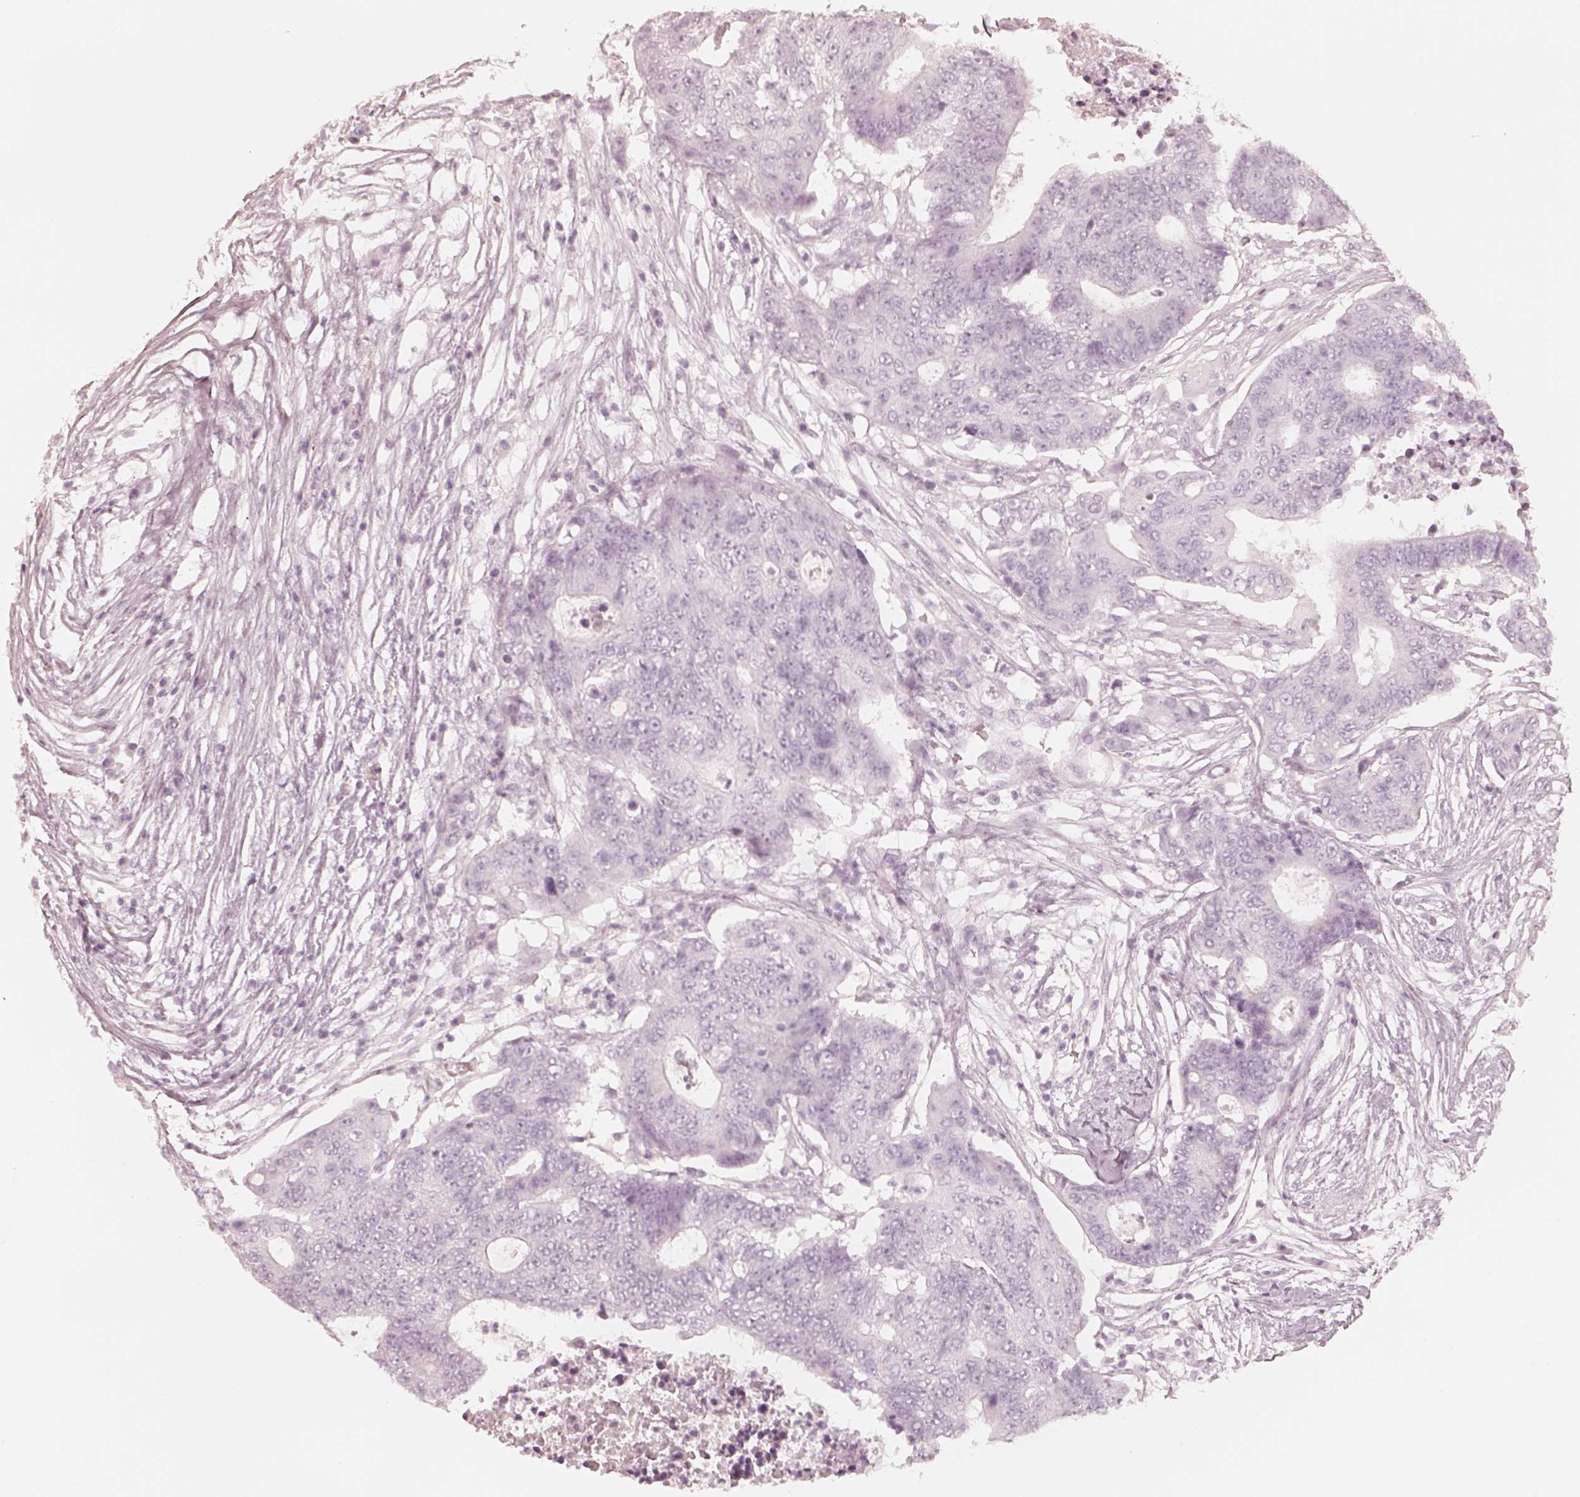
{"staining": {"intensity": "negative", "quantity": "none", "location": "none"}, "tissue": "colorectal cancer", "cell_type": "Tumor cells", "image_type": "cancer", "snomed": [{"axis": "morphology", "description": "Adenocarcinoma, NOS"}, {"axis": "topography", "description": "Colon"}], "caption": "IHC of human colorectal adenocarcinoma displays no expression in tumor cells. (DAB immunohistochemistry (IHC) visualized using brightfield microscopy, high magnification).", "gene": "KRT82", "patient": {"sex": "female", "age": 48}}